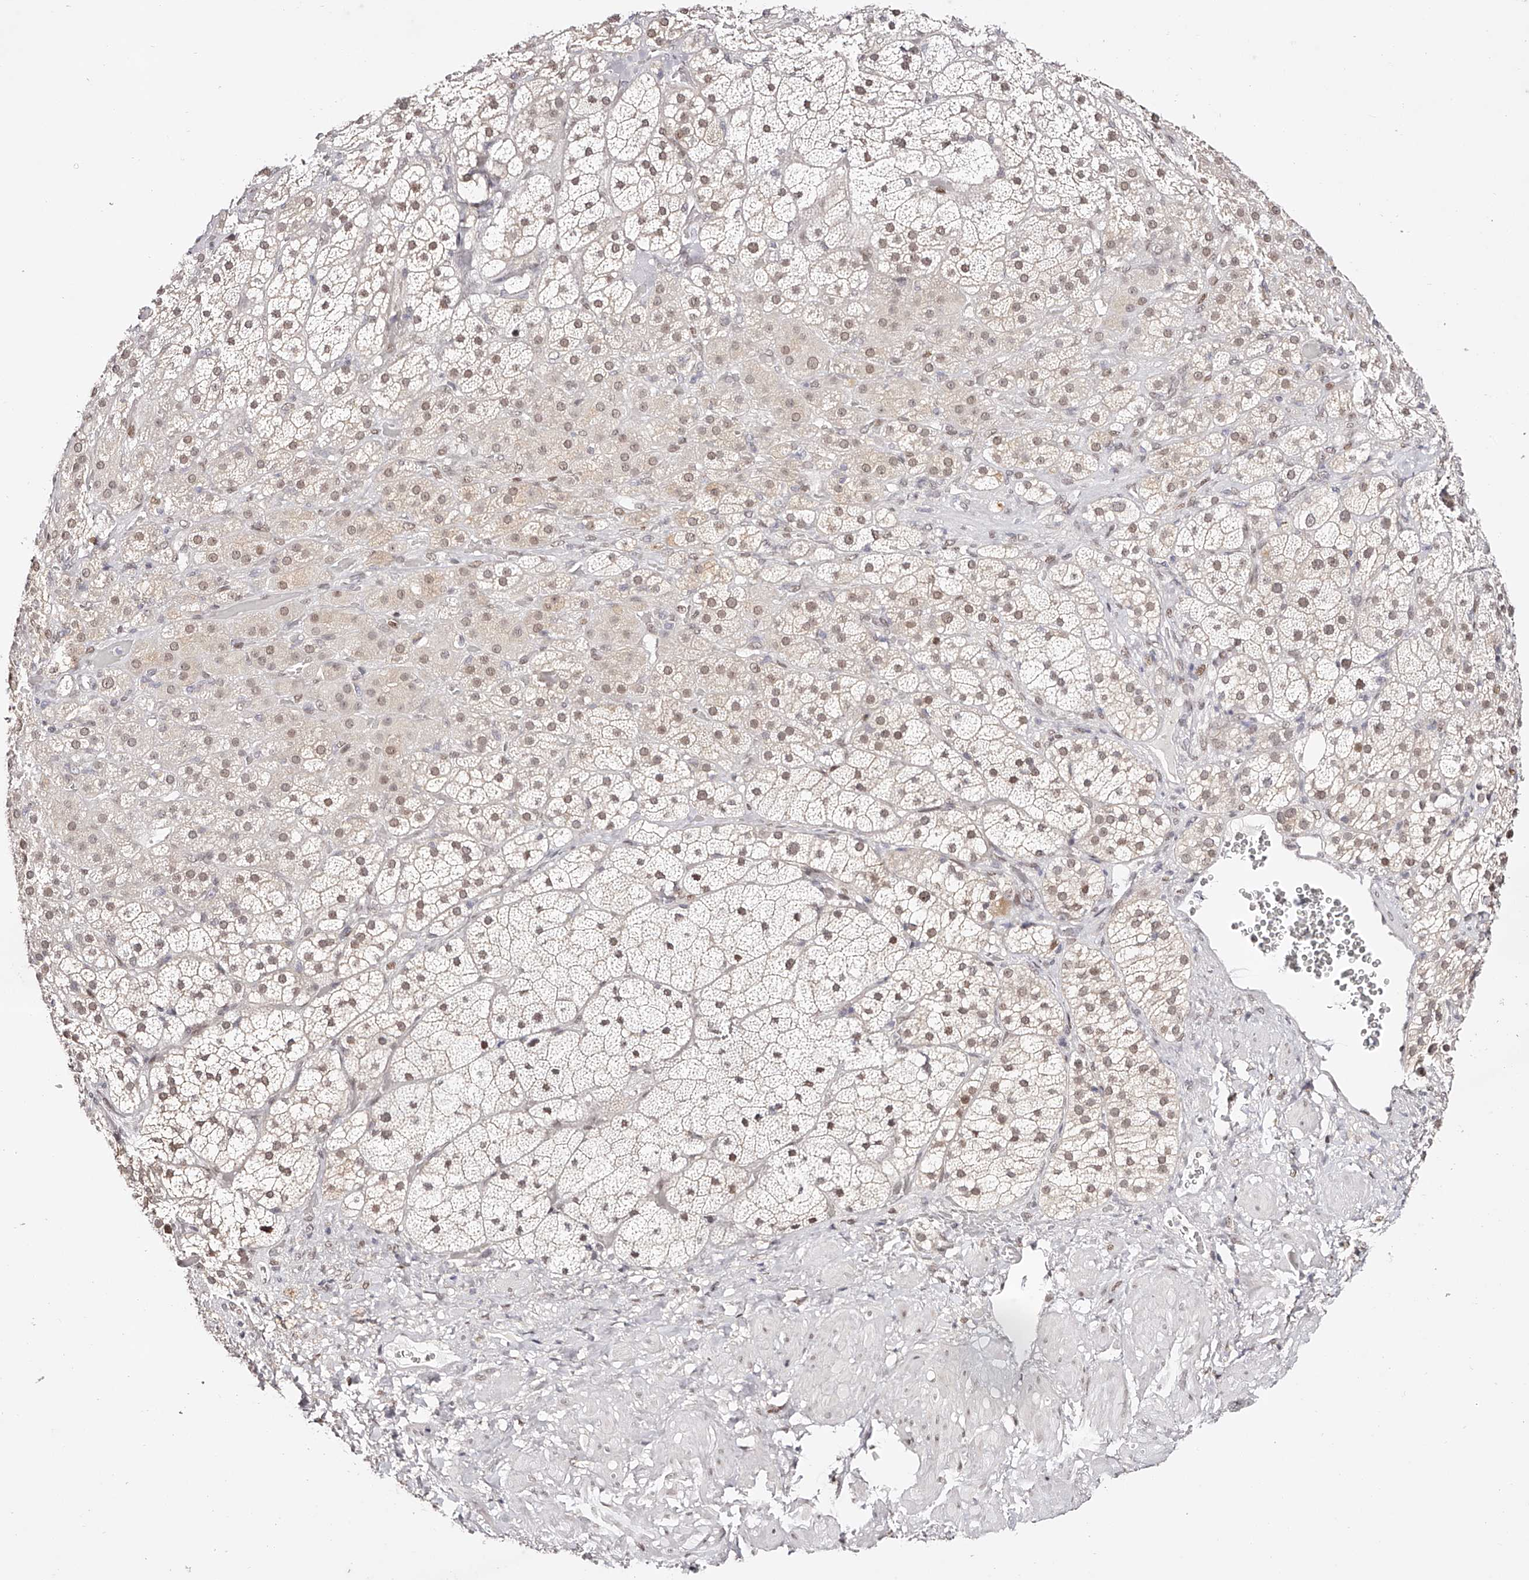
{"staining": {"intensity": "moderate", "quantity": "25%-75%", "location": "nuclear"}, "tissue": "adrenal gland", "cell_type": "Glandular cells", "image_type": "normal", "snomed": [{"axis": "morphology", "description": "Normal tissue, NOS"}, {"axis": "topography", "description": "Adrenal gland"}], "caption": "A medium amount of moderate nuclear expression is appreciated in about 25%-75% of glandular cells in normal adrenal gland.", "gene": "USF3", "patient": {"sex": "male", "age": 57}}